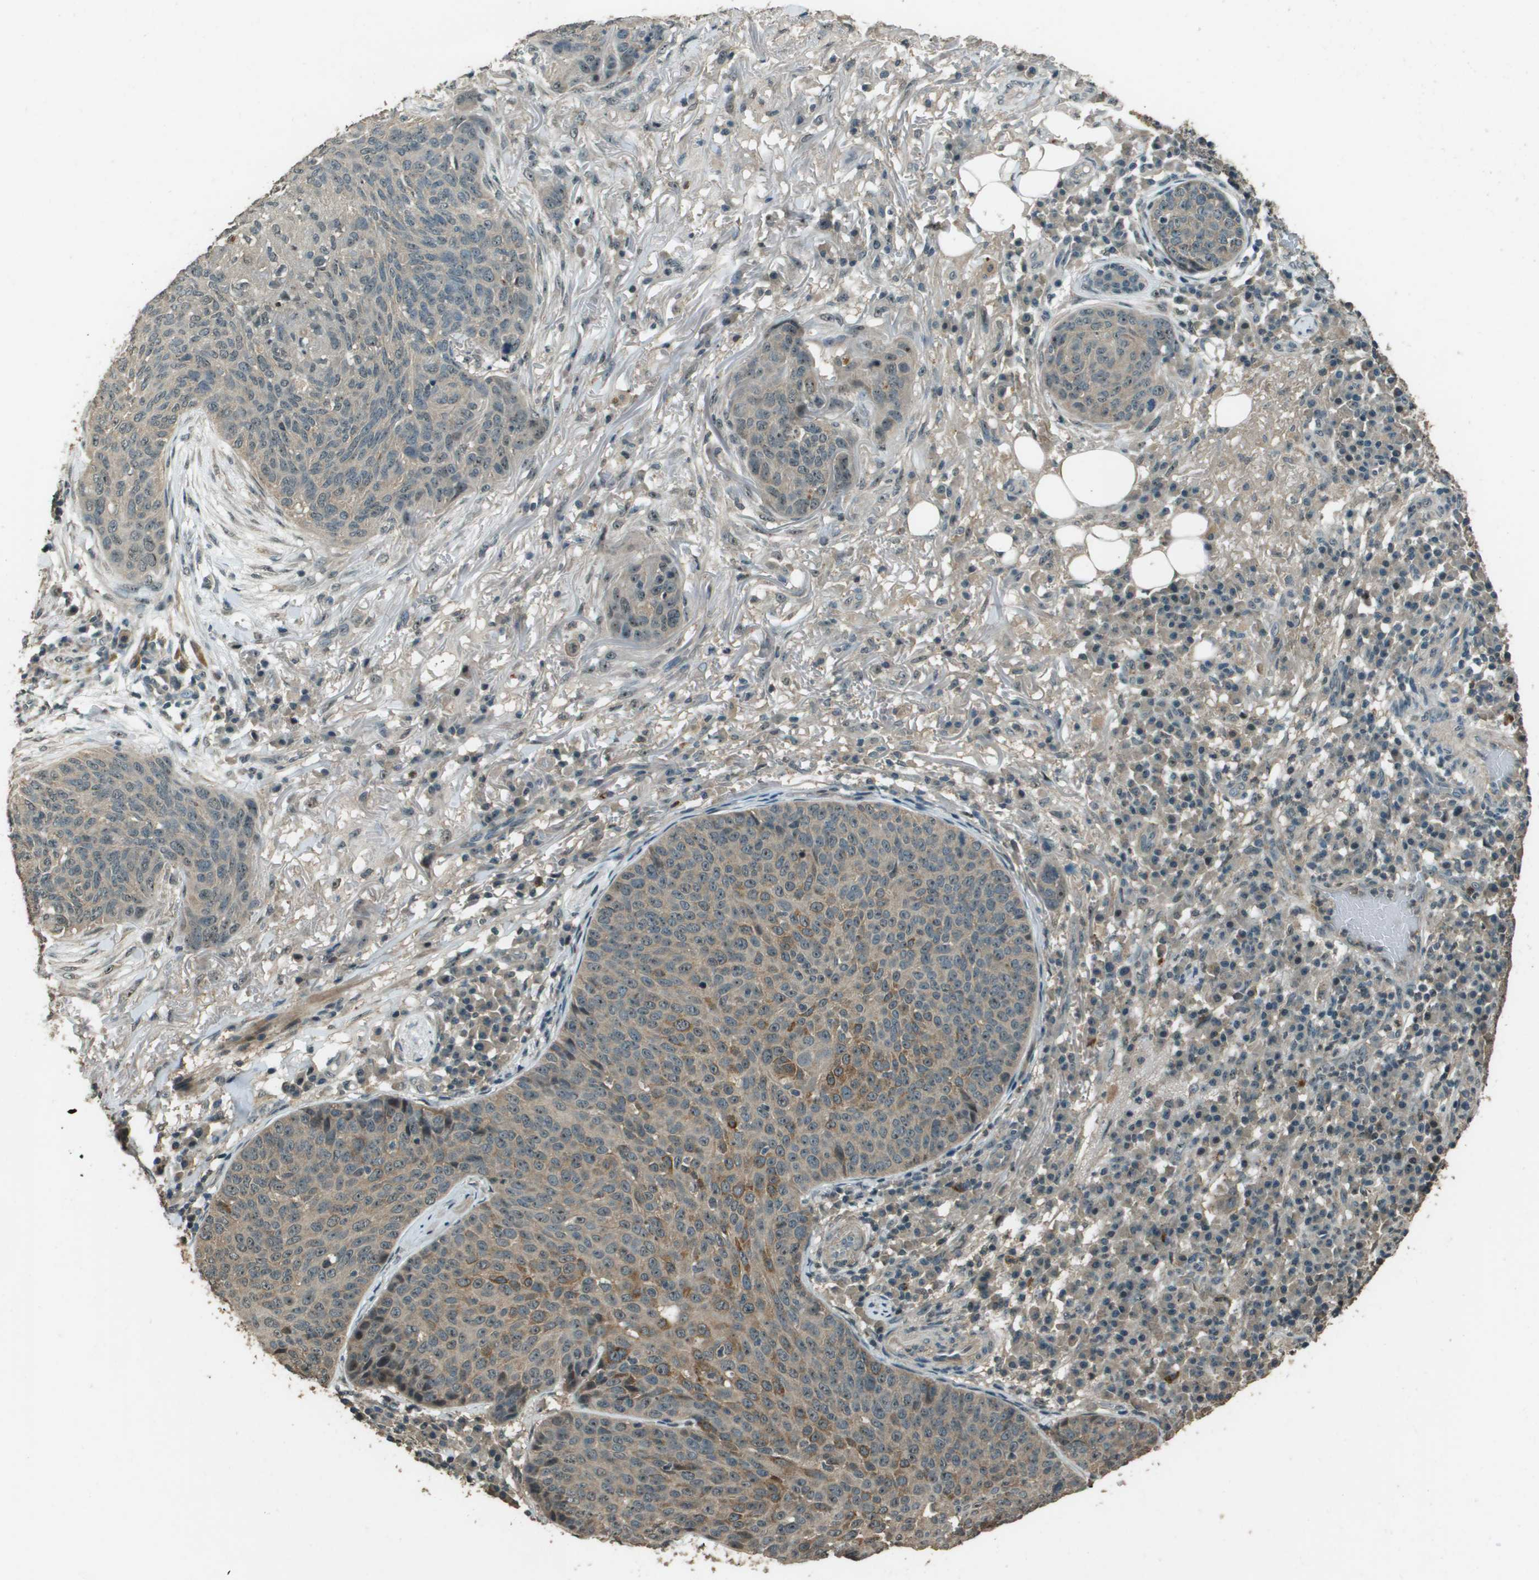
{"staining": {"intensity": "moderate", "quantity": "<25%", "location": "cytoplasmic/membranous"}, "tissue": "skin cancer", "cell_type": "Tumor cells", "image_type": "cancer", "snomed": [{"axis": "morphology", "description": "Squamous cell carcinoma in situ, NOS"}, {"axis": "morphology", "description": "Squamous cell carcinoma, NOS"}, {"axis": "topography", "description": "Skin"}], "caption": "This is a histology image of IHC staining of skin cancer, which shows moderate positivity in the cytoplasmic/membranous of tumor cells.", "gene": "SDC3", "patient": {"sex": "male", "age": 93}}